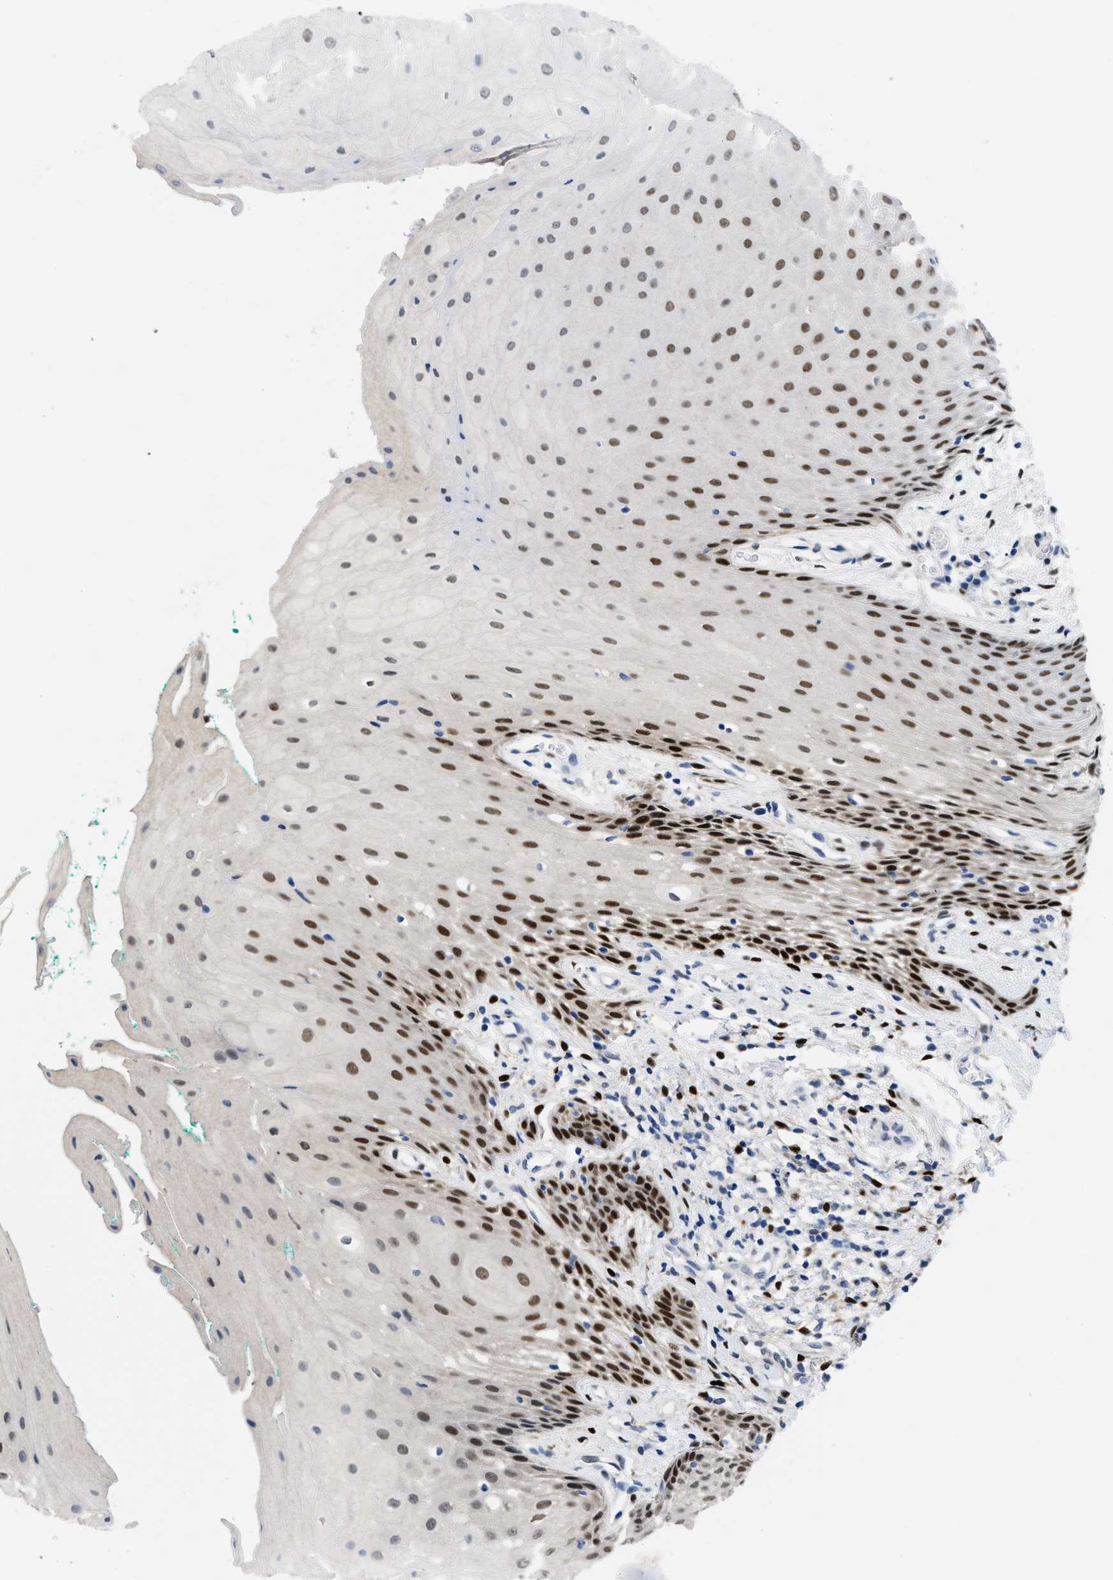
{"staining": {"intensity": "strong", "quantity": "25%-75%", "location": "nuclear"}, "tissue": "oral mucosa", "cell_type": "Squamous epithelial cells", "image_type": "normal", "snomed": [{"axis": "morphology", "description": "Normal tissue, NOS"}, {"axis": "morphology", "description": "Squamous cell carcinoma, NOS"}, {"axis": "topography", "description": "Oral tissue"}, {"axis": "topography", "description": "Salivary gland"}, {"axis": "topography", "description": "Head-Neck"}], "caption": "Squamous epithelial cells exhibit high levels of strong nuclear staining in about 25%-75% of cells in benign human oral mucosa. The protein is shown in brown color, while the nuclei are stained blue.", "gene": "NFIX", "patient": {"sex": "female", "age": 62}}